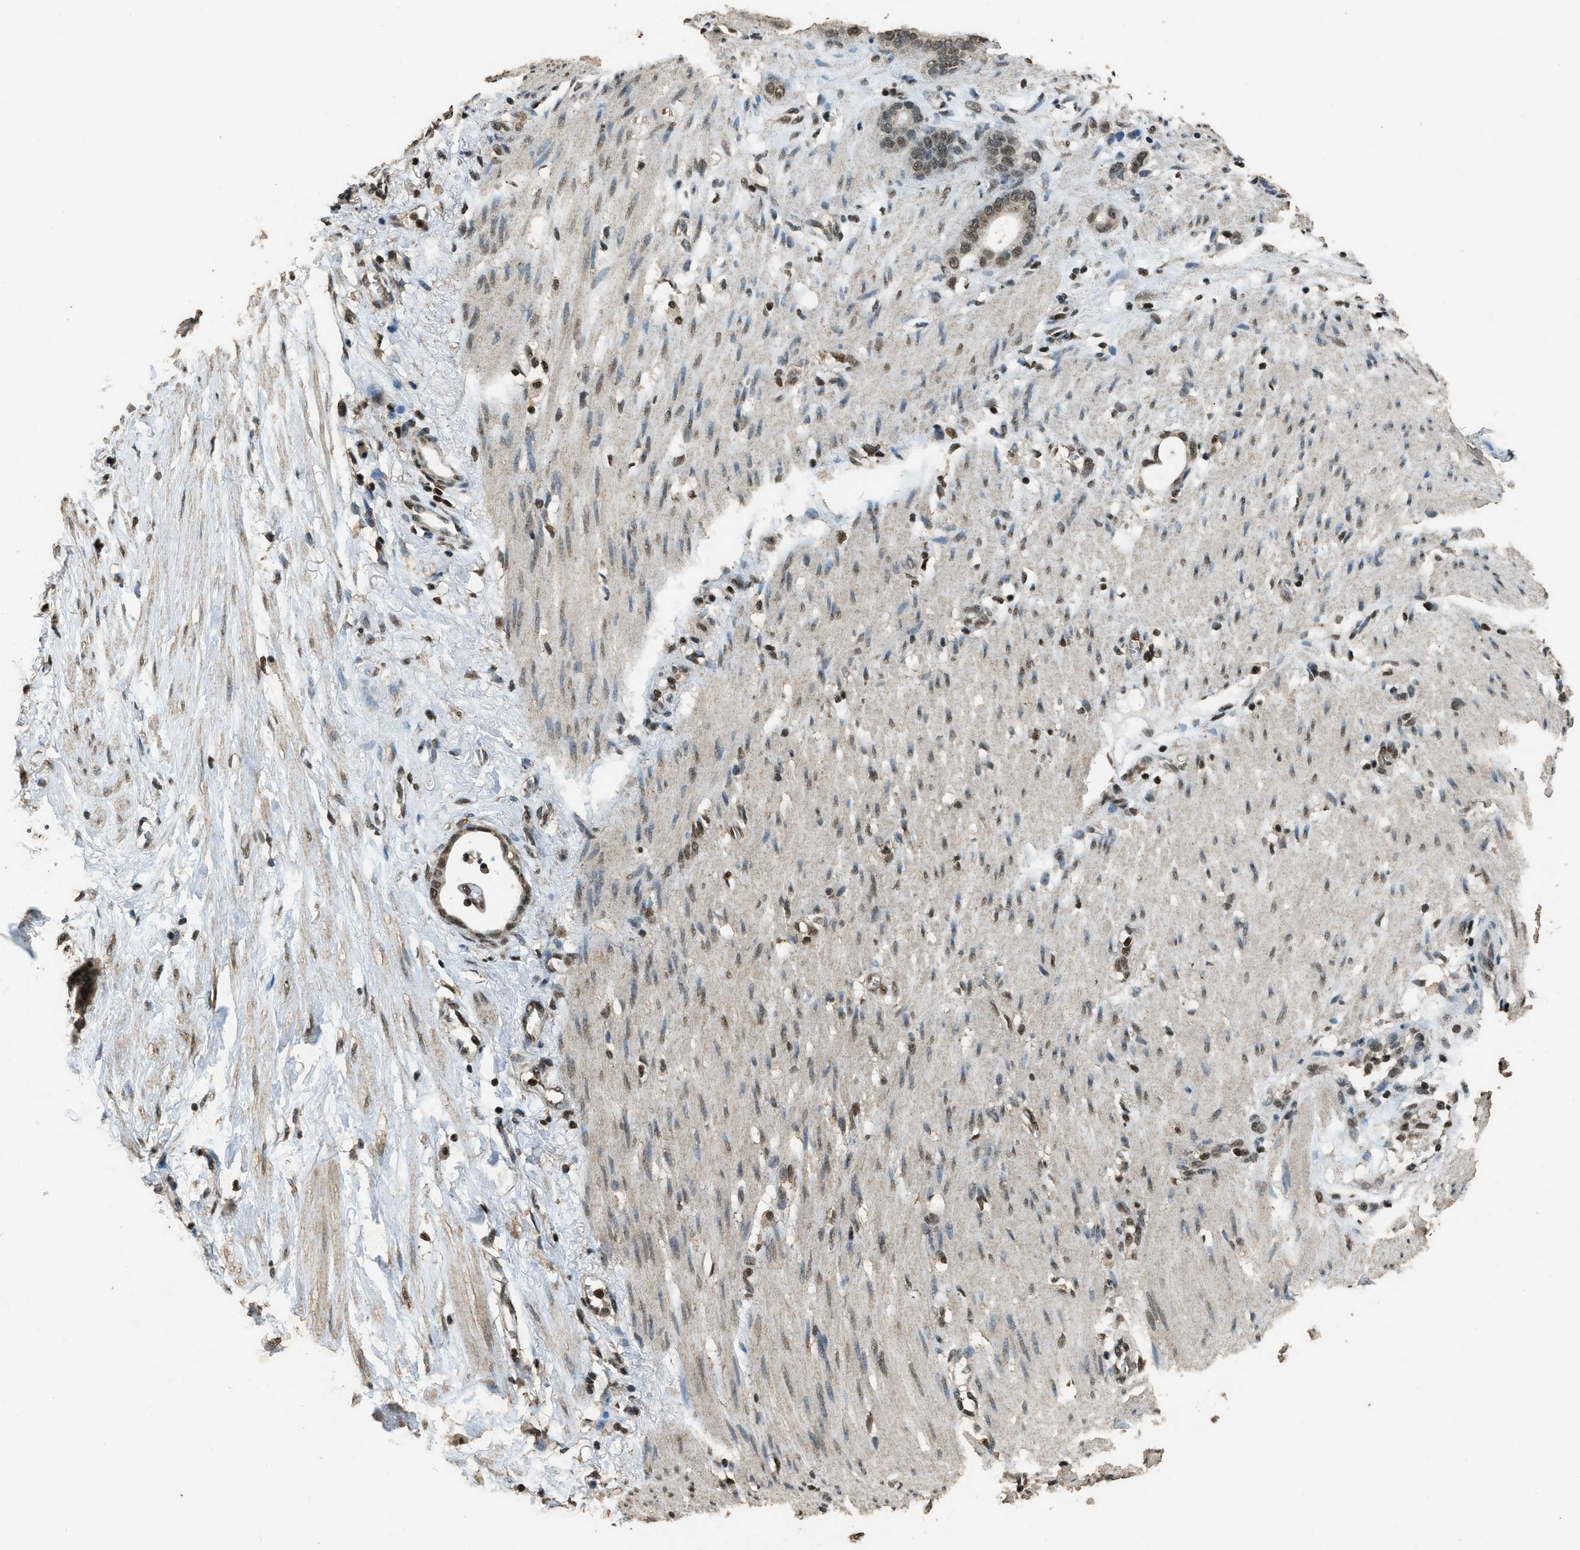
{"staining": {"intensity": "moderate", "quantity": ">75%", "location": "nuclear"}, "tissue": "stomach cancer", "cell_type": "Tumor cells", "image_type": "cancer", "snomed": [{"axis": "morphology", "description": "Adenocarcinoma, NOS"}, {"axis": "topography", "description": "Stomach"}], "caption": "A brown stain shows moderate nuclear staining of a protein in human stomach cancer tumor cells. (Brightfield microscopy of DAB IHC at high magnification).", "gene": "MYB", "patient": {"sex": "female", "age": 75}}